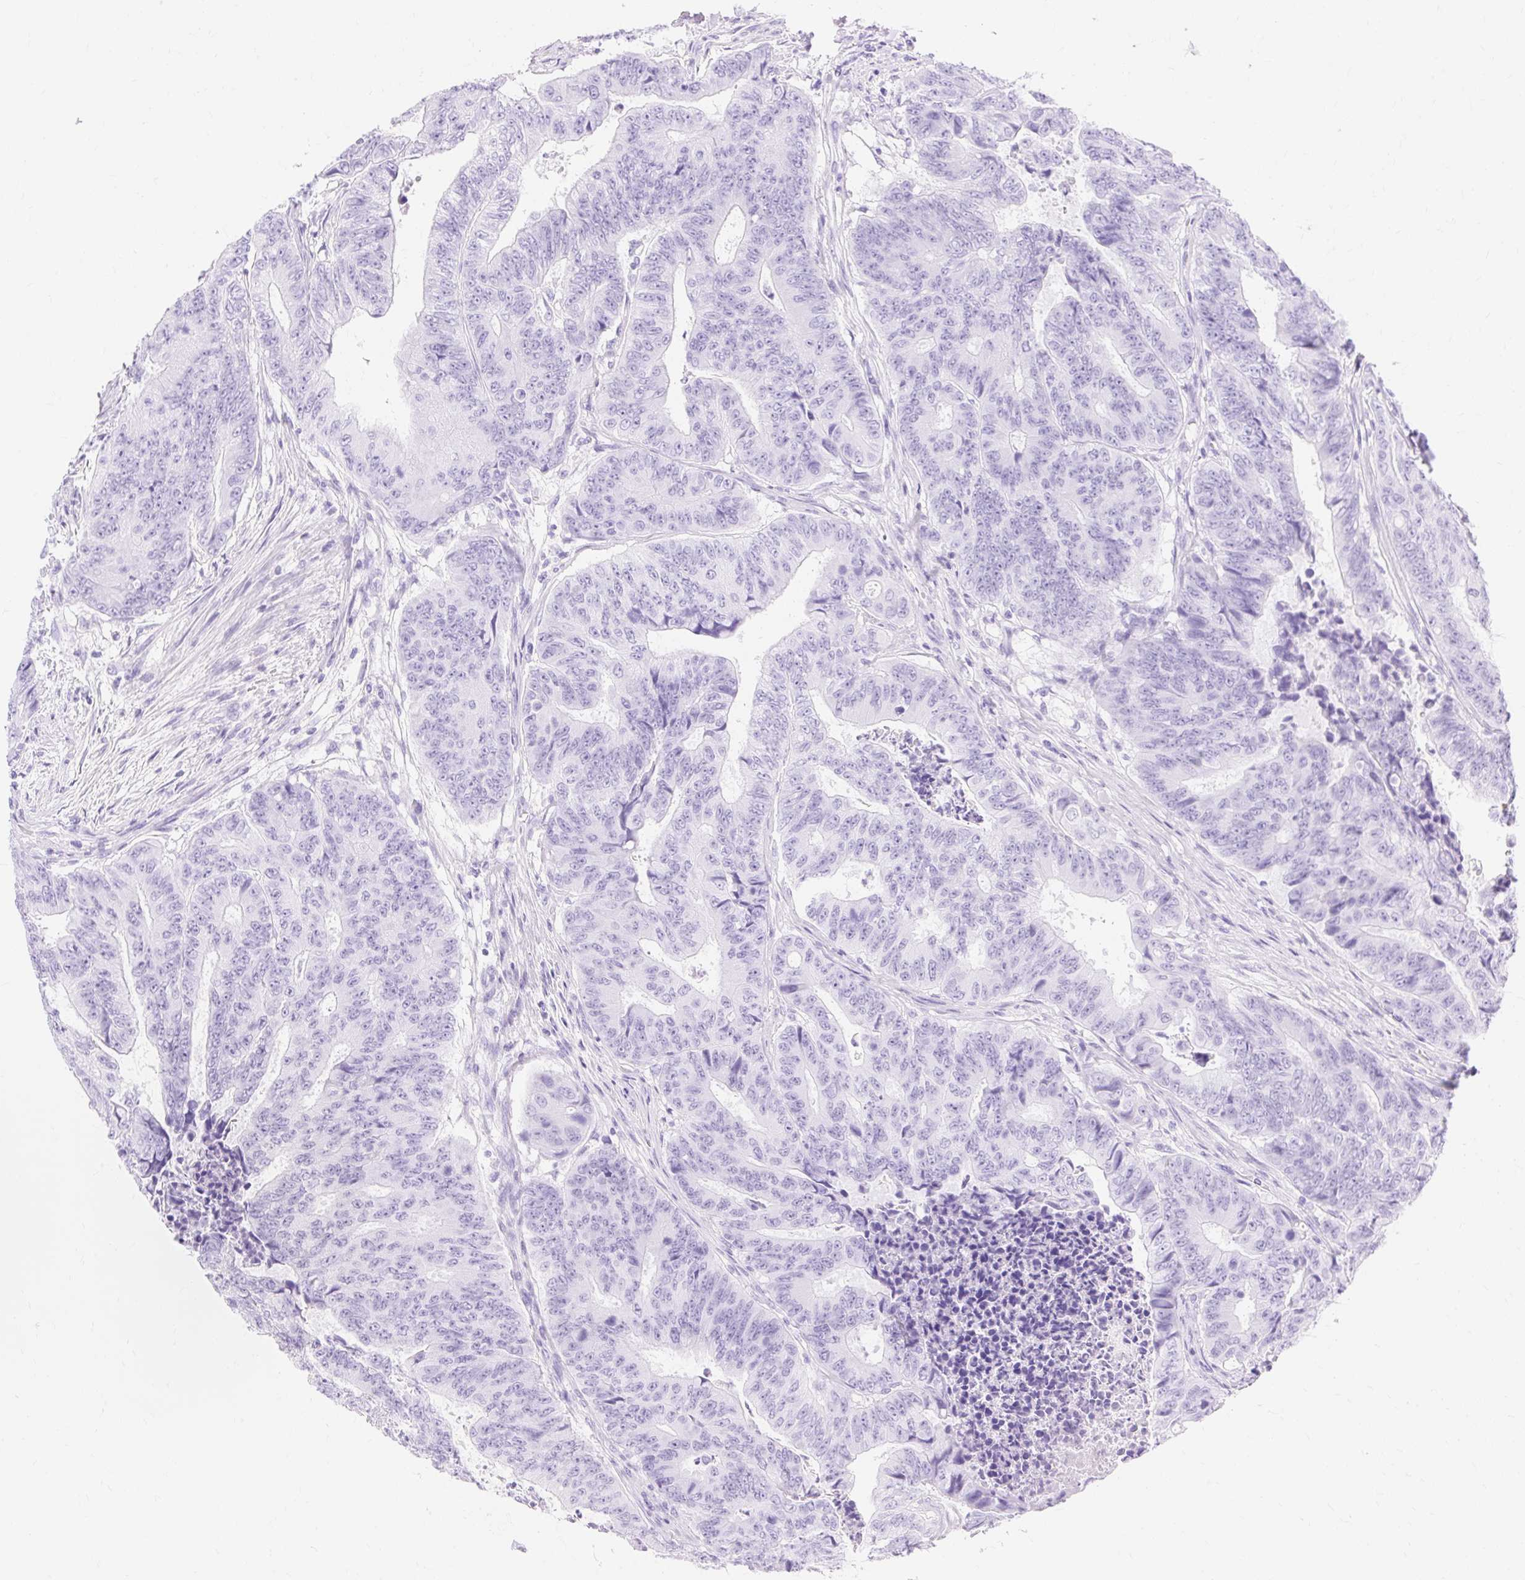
{"staining": {"intensity": "negative", "quantity": "none", "location": "none"}, "tissue": "colorectal cancer", "cell_type": "Tumor cells", "image_type": "cancer", "snomed": [{"axis": "morphology", "description": "Adenocarcinoma, NOS"}, {"axis": "topography", "description": "Colon"}], "caption": "This is an immunohistochemistry (IHC) micrograph of human colorectal cancer (adenocarcinoma). There is no positivity in tumor cells.", "gene": "MBP", "patient": {"sex": "female", "age": 48}}